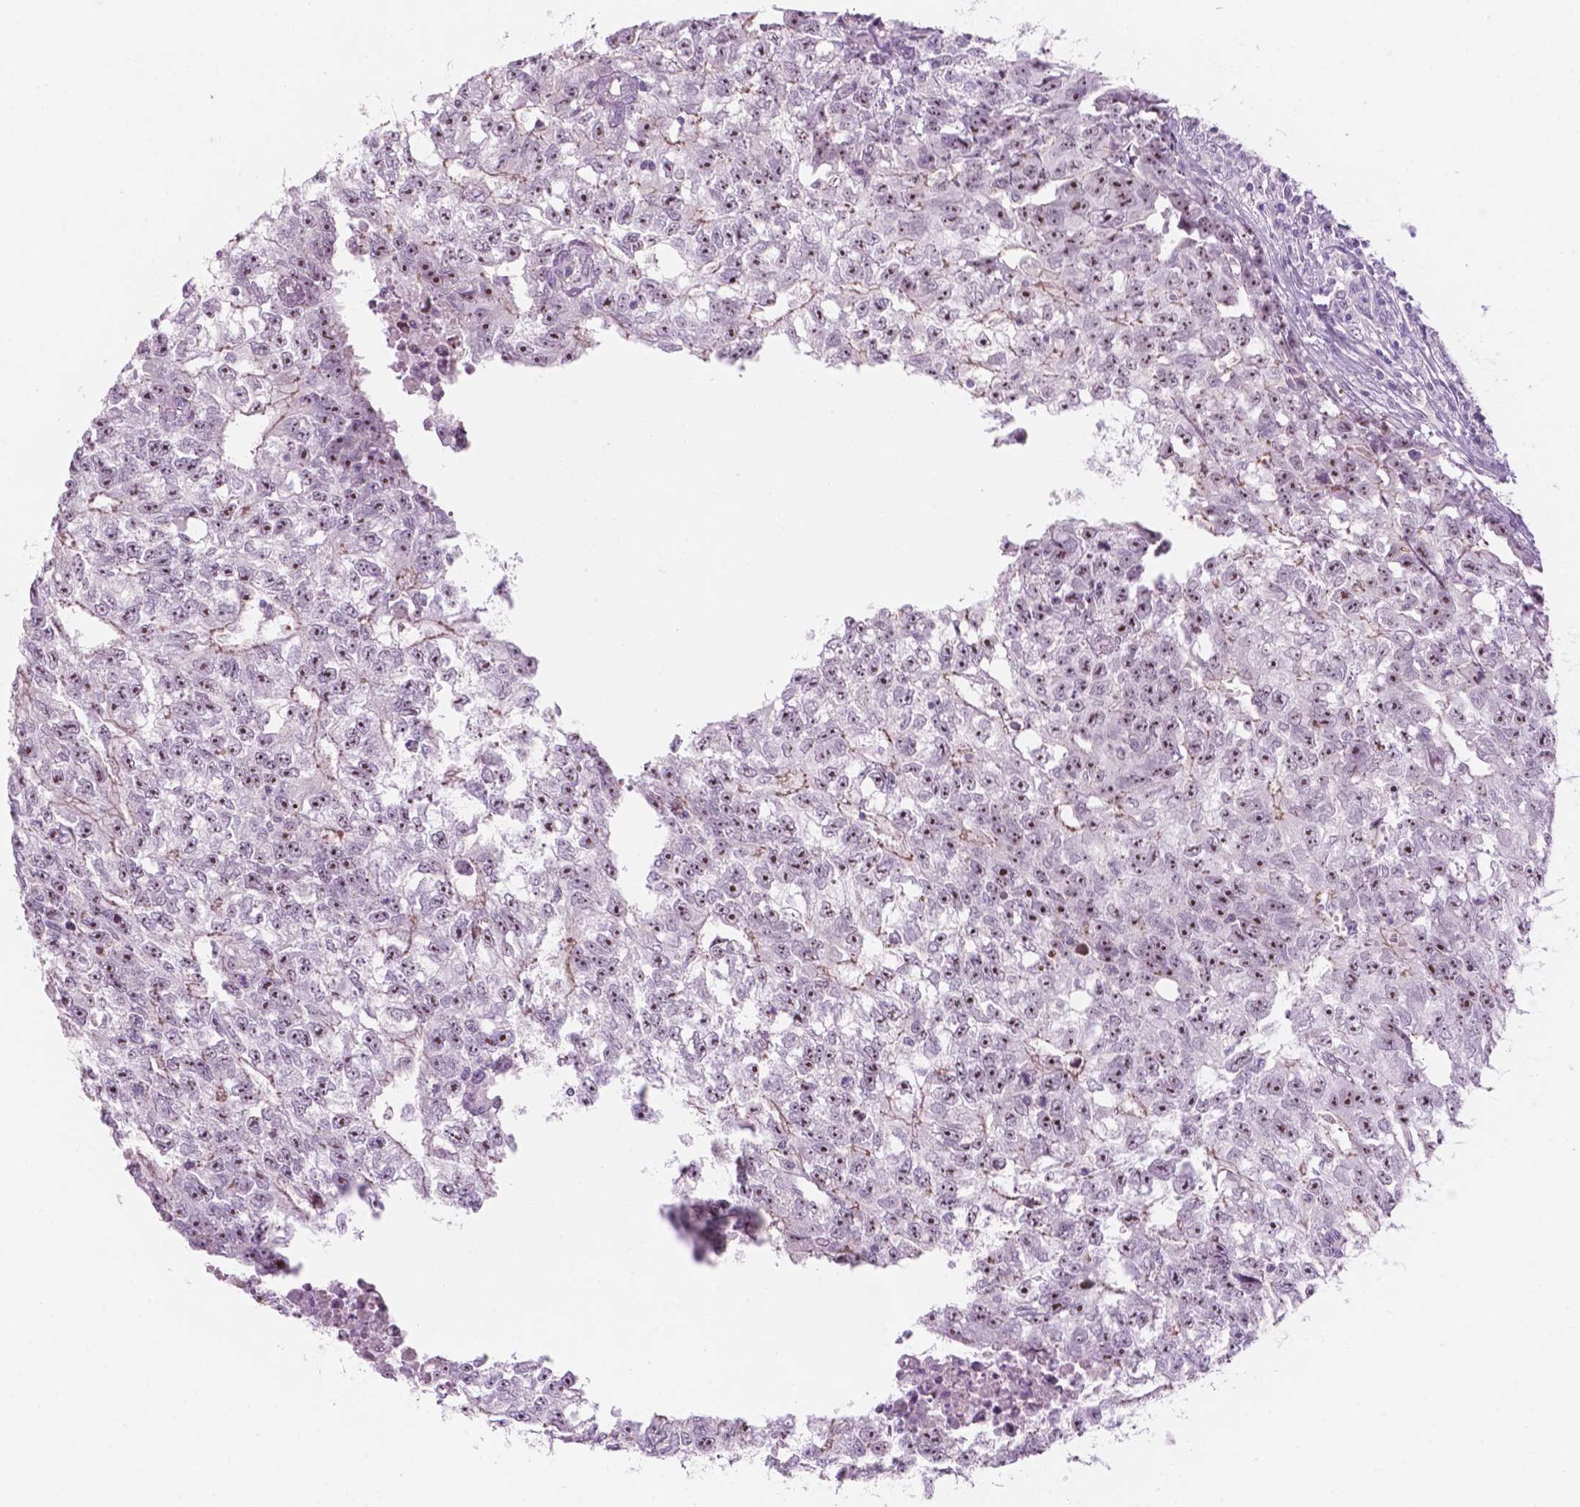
{"staining": {"intensity": "moderate", "quantity": ">75%", "location": "nuclear"}, "tissue": "testis cancer", "cell_type": "Tumor cells", "image_type": "cancer", "snomed": [{"axis": "morphology", "description": "Carcinoma, Embryonal, NOS"}, {"axis": "morphology", "description": "Teratoma, malignant, NOS"}, {"axis": "topography", "description": "Testis"}], "caption": "Testis cancer (teratoma (malignant)) stained for a protein (brown) exhibits moderate nuclear positive staining in about >75% of tumor cells.", "gene": "ZNF853", "patient": {"sex": "male", "age": 24}}